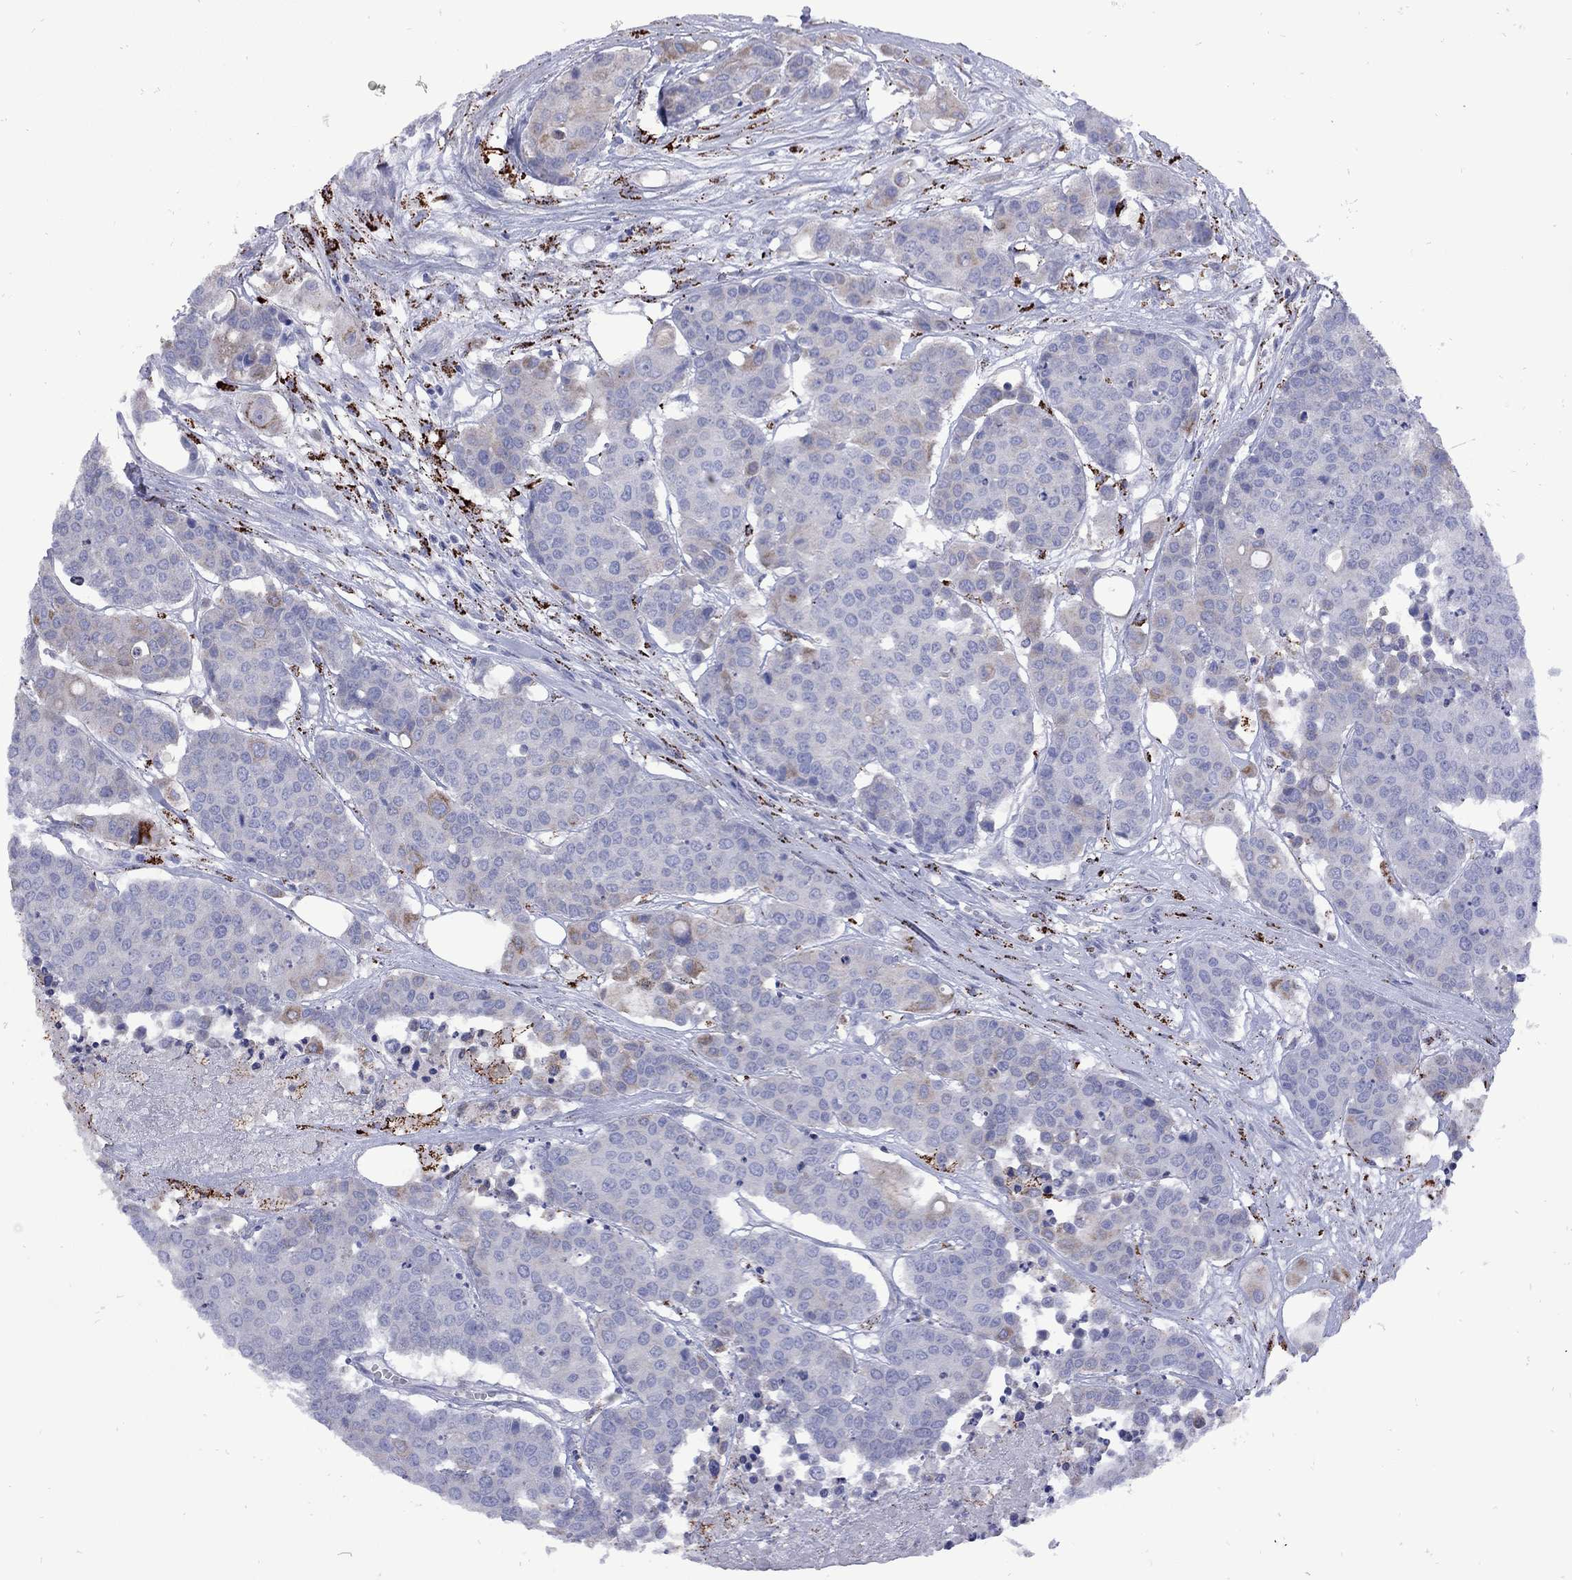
{"staining": {"intensity": "moderate", "quantity": "<25%", "location": "cytoplasmic/membranous"}, "tissue": "carcinoid", "cell_type": "Tumor cells", "image_type": "cancer", "snomed": [{"axis": "morphology", "description": "Carcinoid, malignant, NOS"}, {"axis": "topography", "description": "Colon"}], "caption": "Malignant carcinoid stained with a brown dye displays moderate cytoplasmic/membranous positive expression in approximately <25% of tumor cells.", "gene": "SESTD1", "patient": {"sex": "male", "age": 81}}